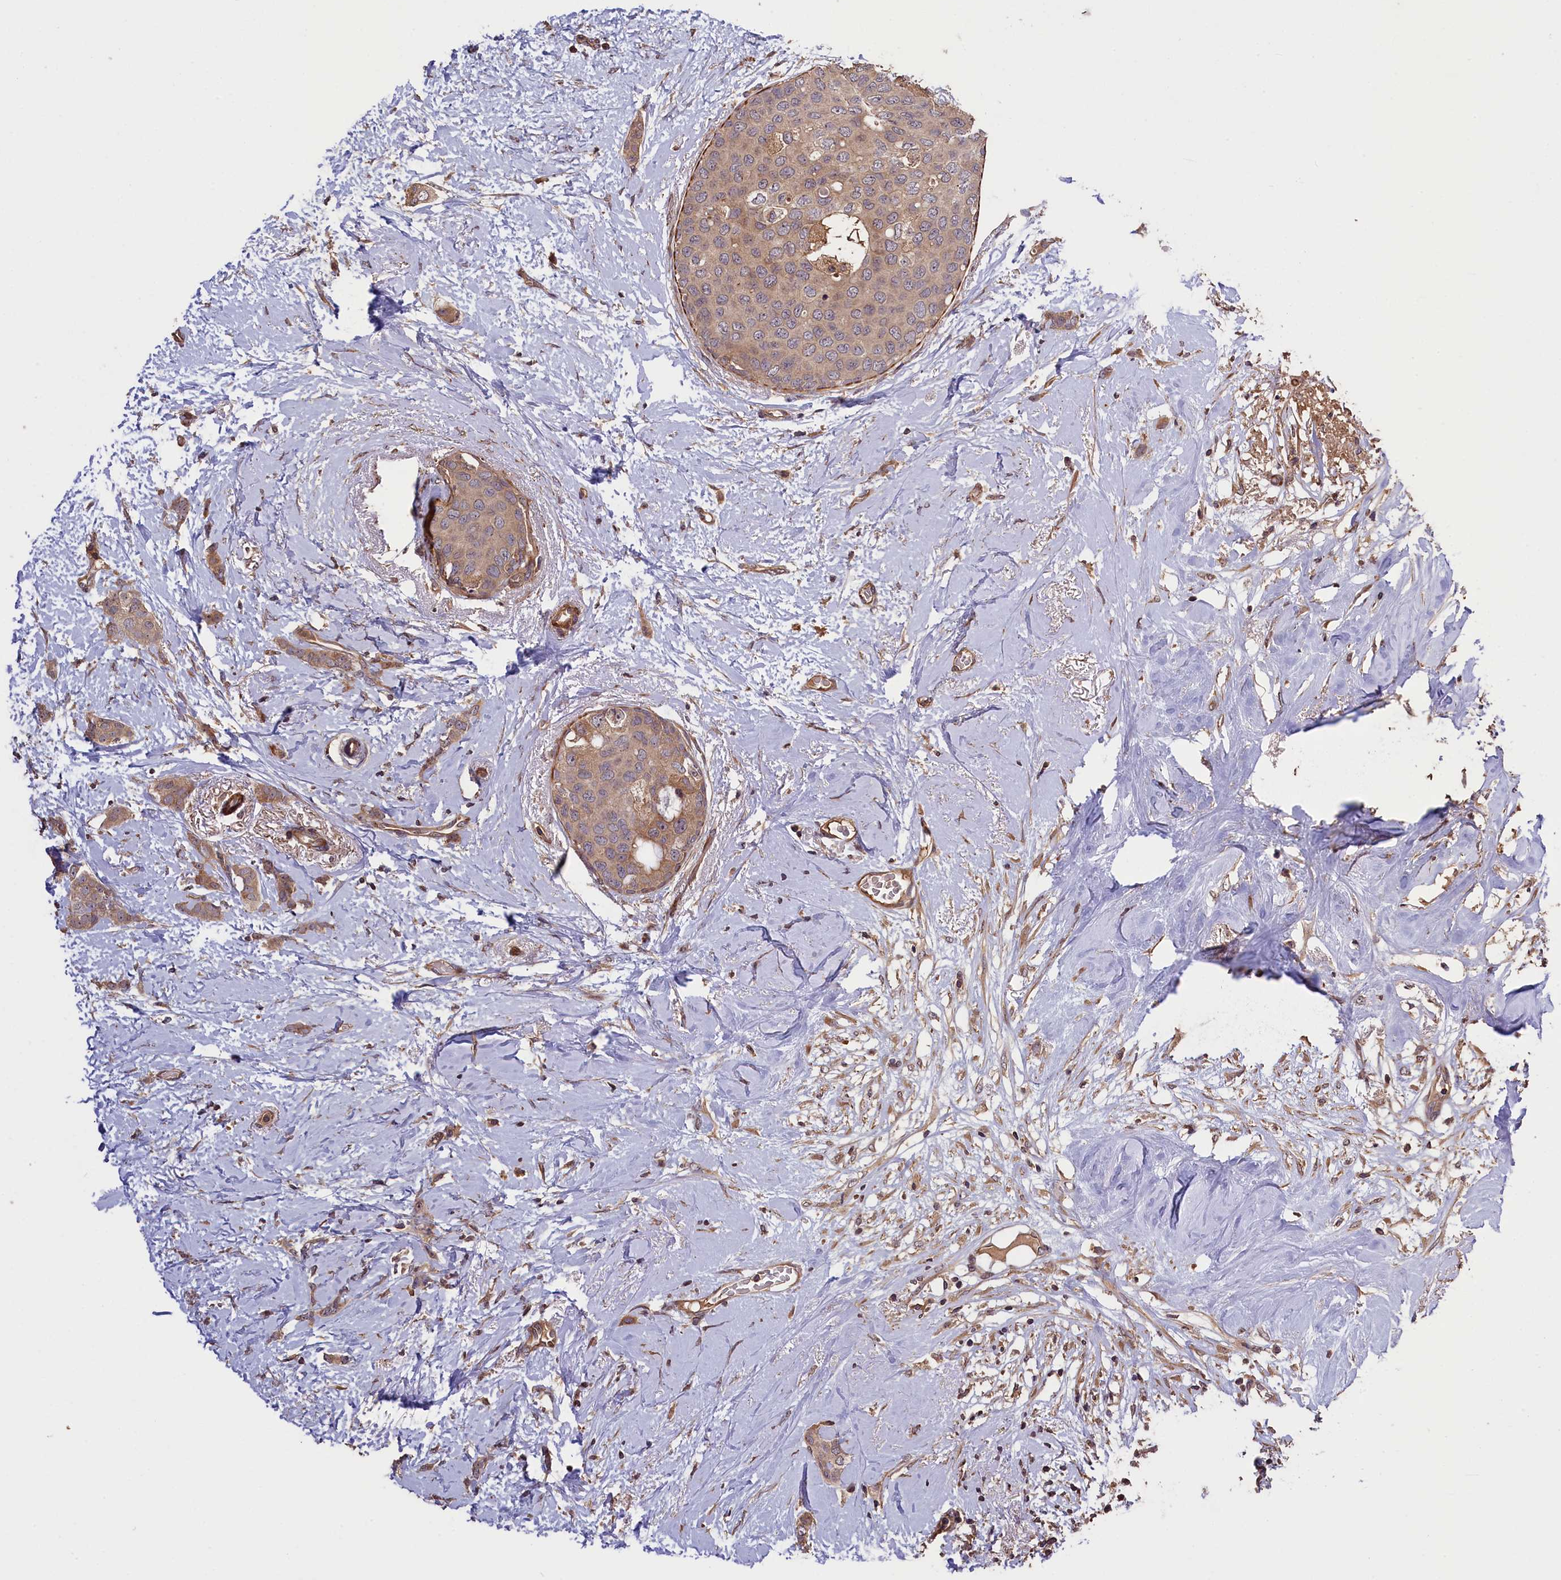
{"staining": {"intensity": "moderate", "quantity": ">75%", "location": "cytoplasmic/membranous"}, "tissue": "breast cancer", "cell_type": "Tumor cells", "image_type": "cancer", "snomed": [{"axis": "morphology", "description": "Duct carcinoma"}, {"axis": "topography", "description": "Breast"}], "caption": "Tumor cells display medium levels of moderate cytoplasmic/membranous staining in about >75% of cells in breast cancer.", "gene": "DNAJB9", "patient": {"sex": "female", "age": 72}}